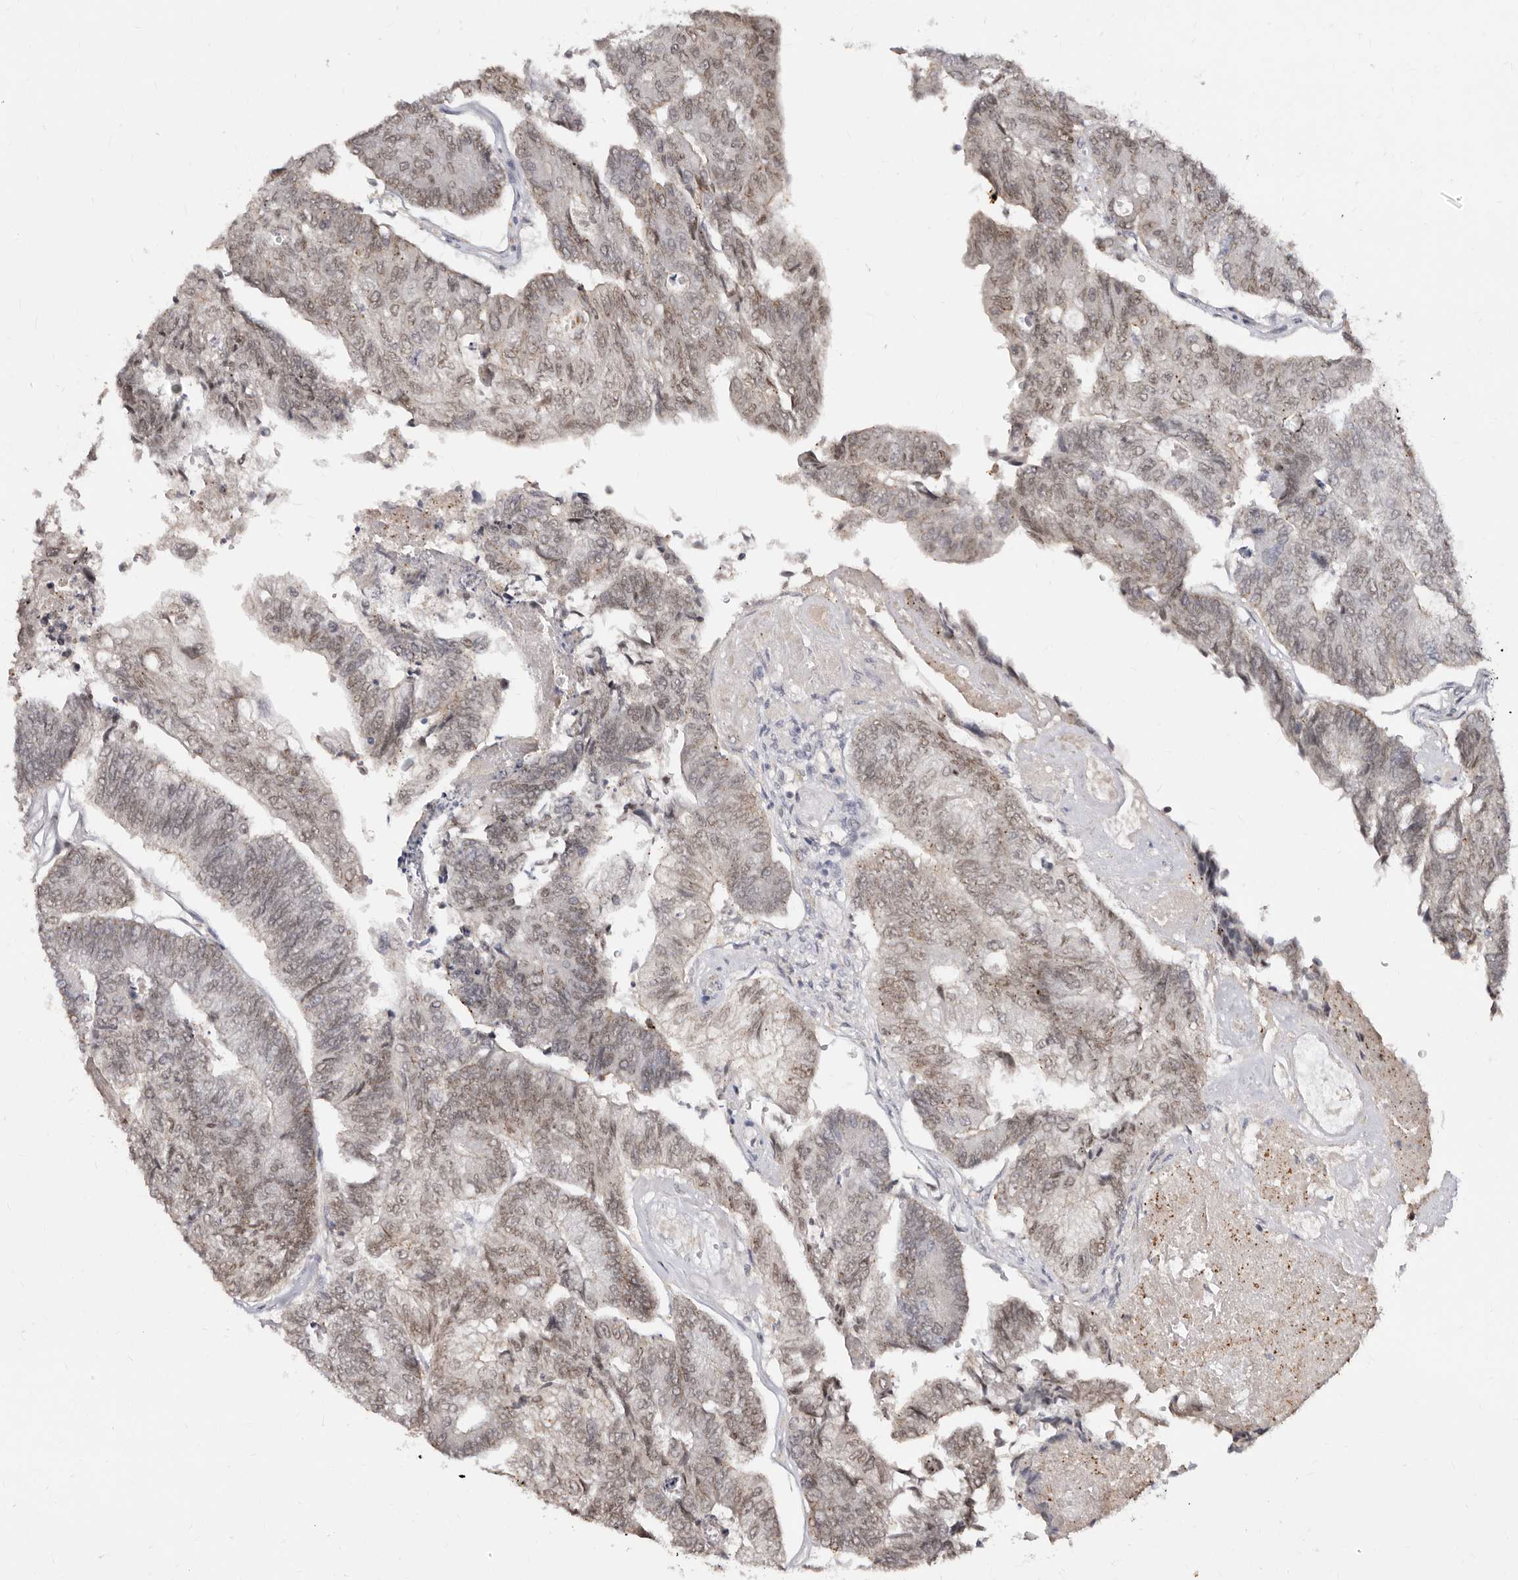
{"staining": {"intensity": "moderate", "quantity": "25%-75%", "location": "nuclear"}, "tissue": "colorectal cancer", "cell_type": "Tumor cells", "image_type": "cancer", "snomed": [{"axis": "morphology", "description": "Adenocarcinoma, NOS"}, {"axis": "topography", "description": "Colon"}], "caption": "The histopathology image reveals staining of colorectal cancer, revealing moderate nuclear protein expression (brown color) within tumor cells.", "gene": "LCORL", "patient": {"sex": "female", "age": 67}}